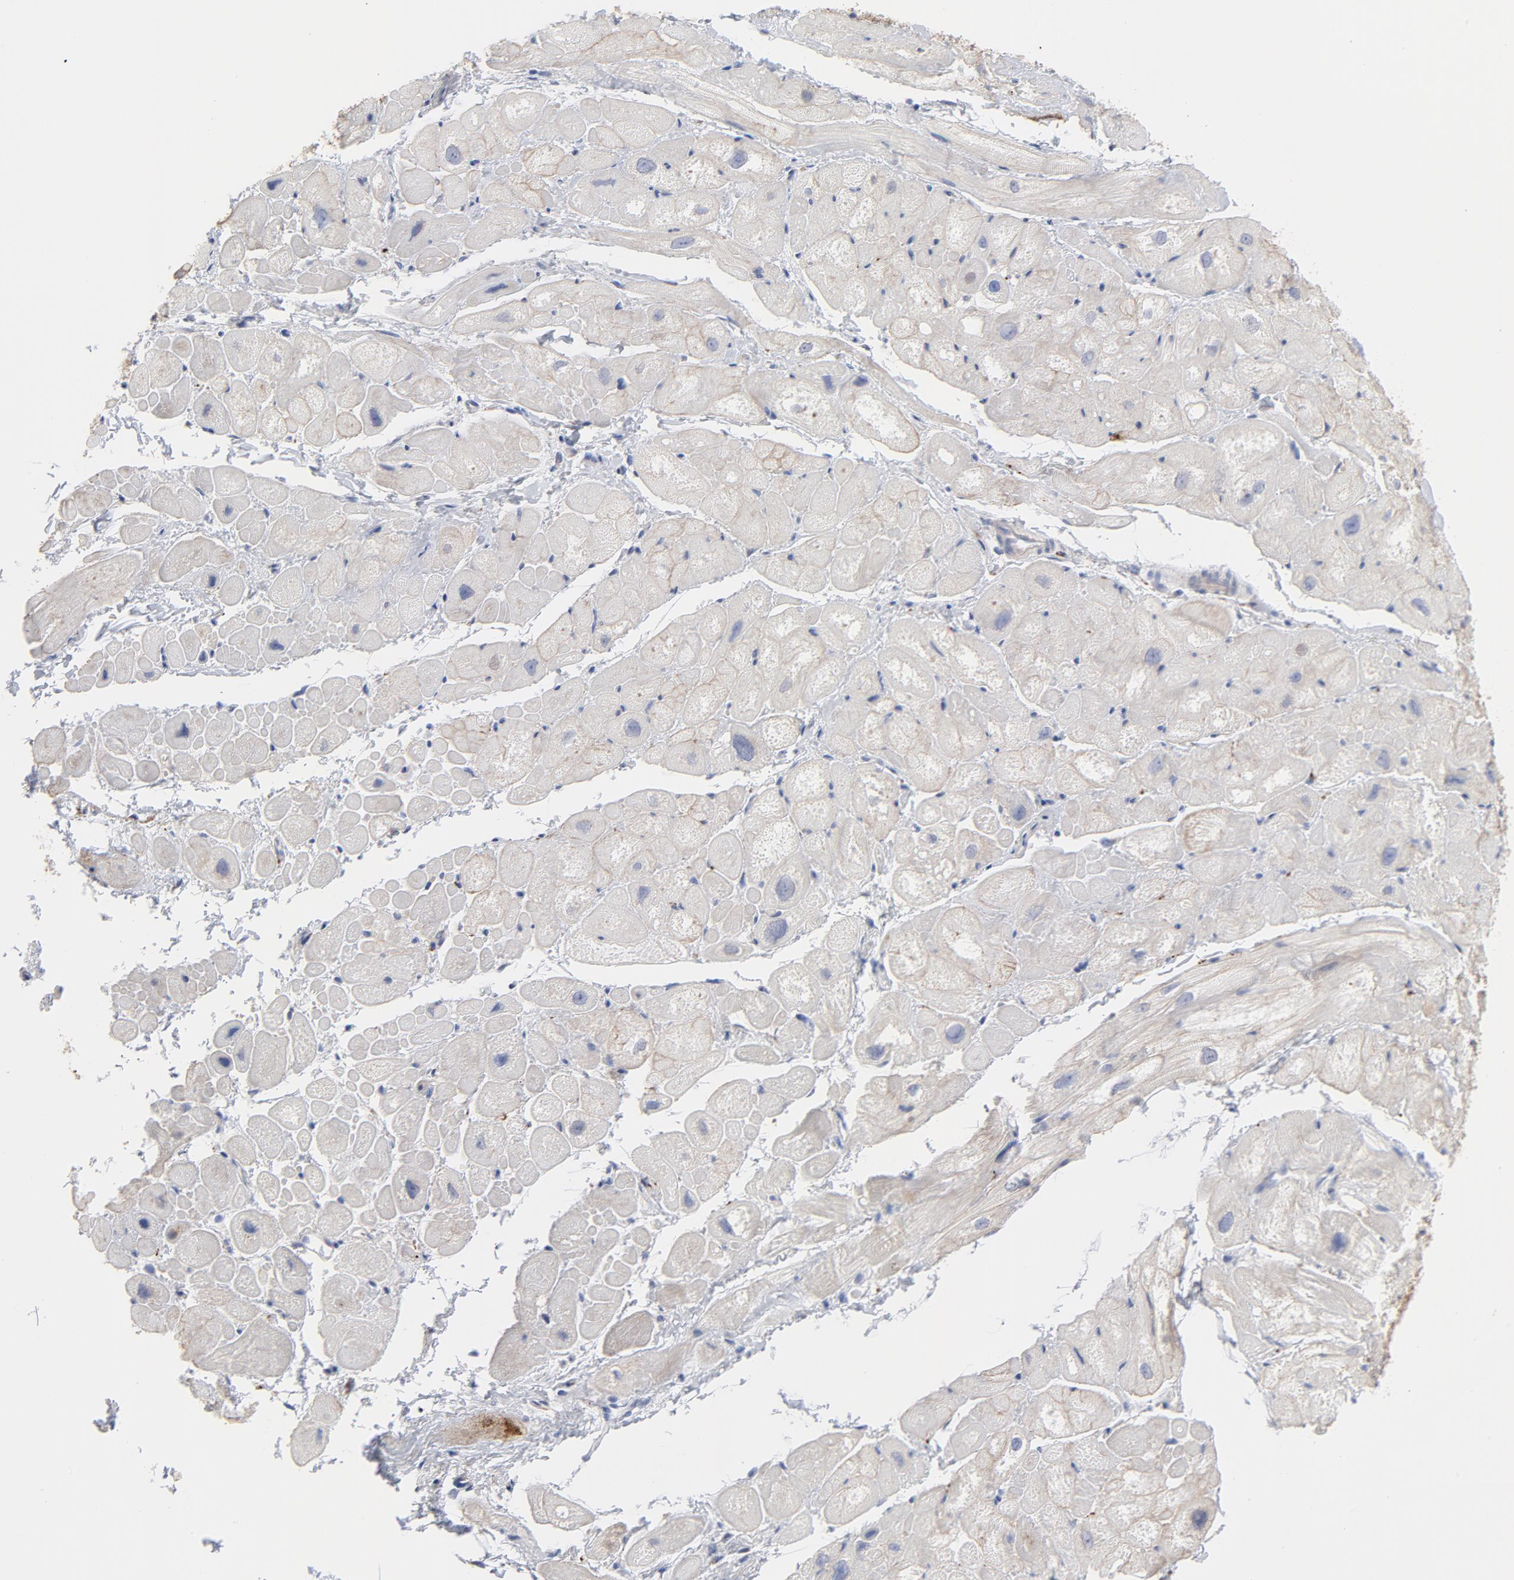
{"staining": {"intensity": "weak", "quantity": "<25%", "location": "cytoplasmic/membranous"}, "tissue": "heart muscle", "cell_type": "Cardiomyocytes", "image_type": "normal", "snomed": [{"axis": "morphology", "description": "Normal tissue, NOS"}, {"axis": "topography", "description": "Heart"}], "caption": "High power microscopy image of an immunohistochemistry photomicrograph of unremarkable heart muscle, revealing no significant staining in cardiomyocytes. Nuclei are stained in blue.", "gene": "CPE", "patient": {"sex": "male", "age": 49}}